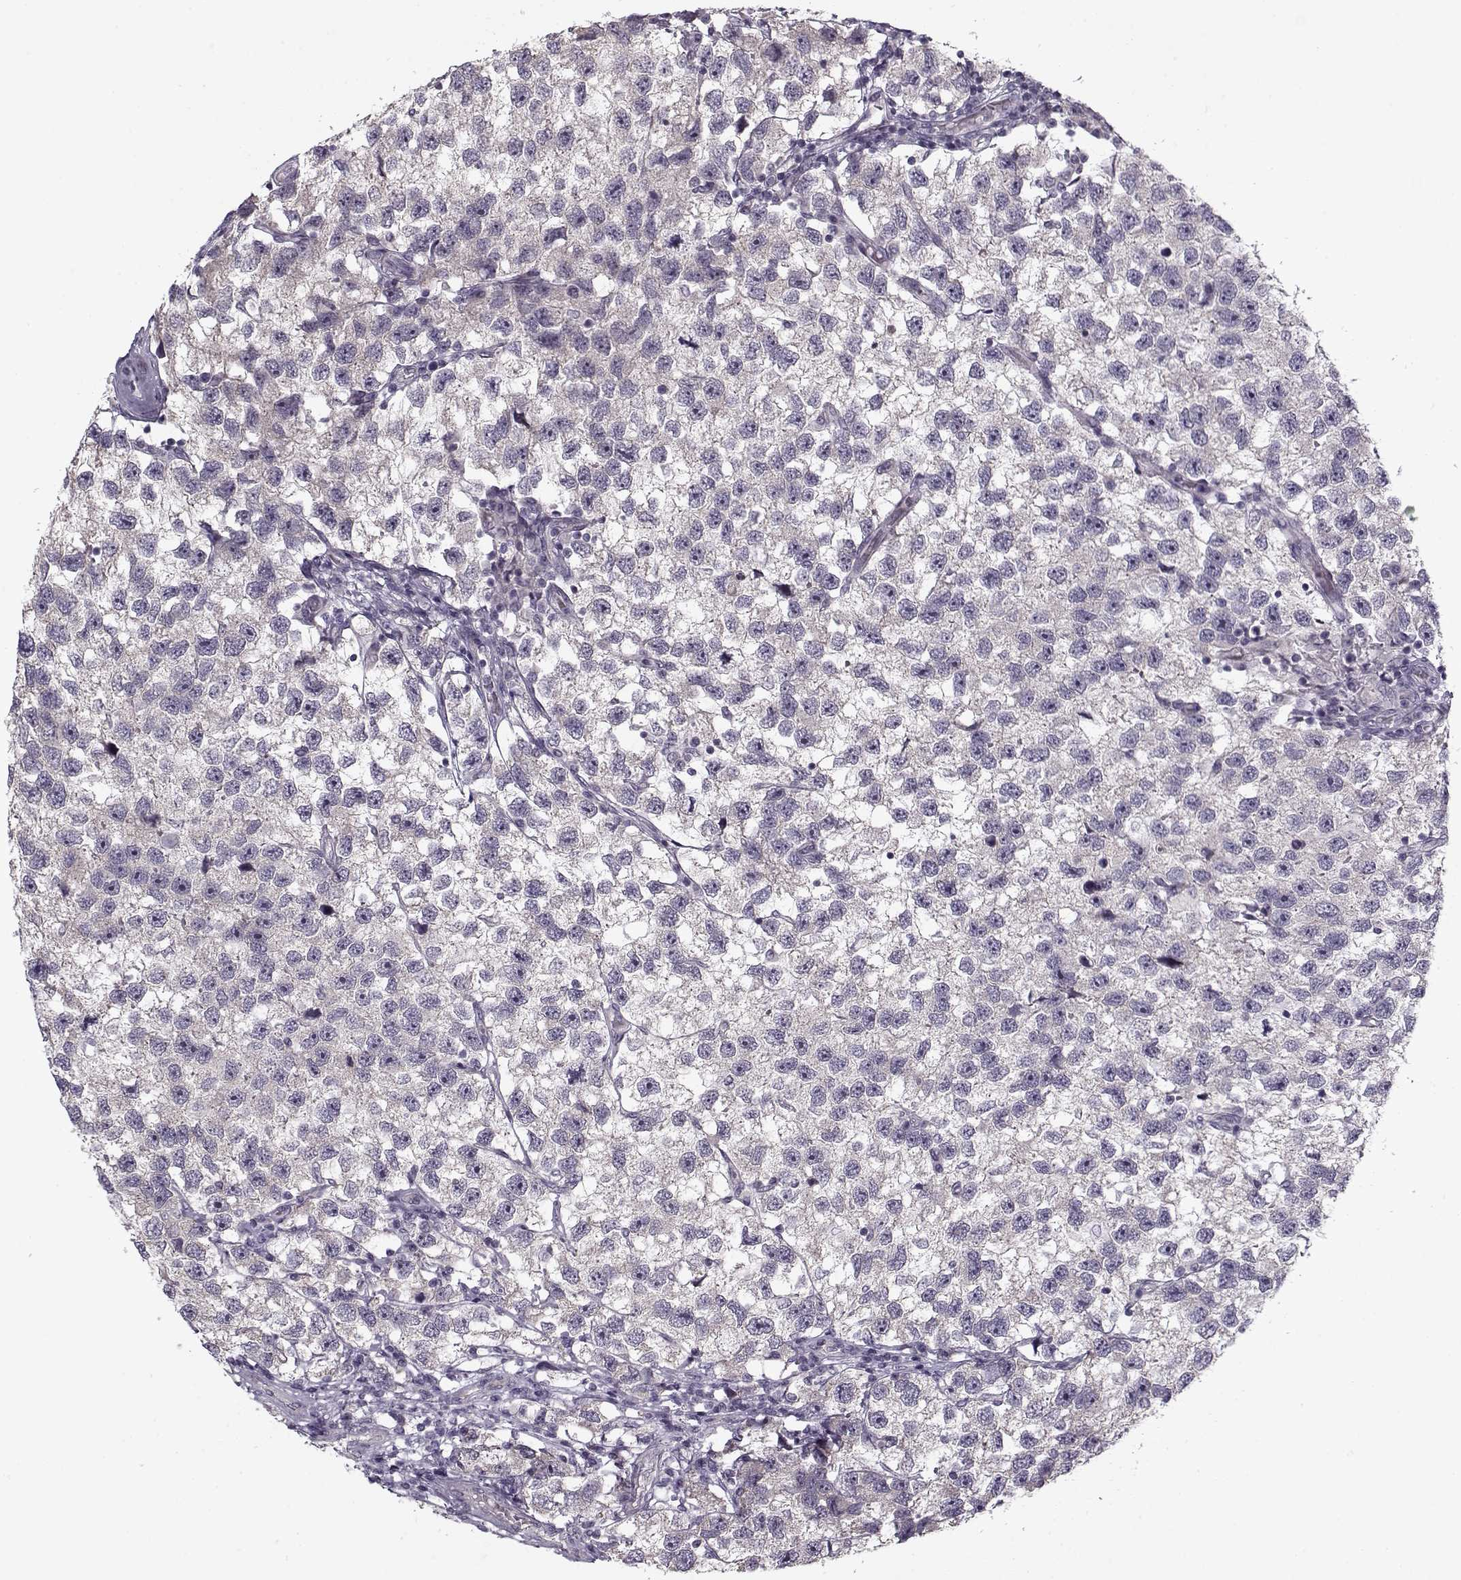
{"staining": {"intensity": "negative", "quantity": "none", "location": "none"}, "tissue": "testis cancer", "cell_type": "Tumor cells", "image_type": "cancer", "snomed": [{"axis": "morphology", "description": "Seminoma, NOS"}, {"axis": "topography", "description": "Testis"}], "caption": "An immunohistochemistry histopathology image of testis cancer is shown. There is no staining in tumor cells of testis cancer.", "gene": "PNMT", "patient": {"sex": "male", "age": 26}}